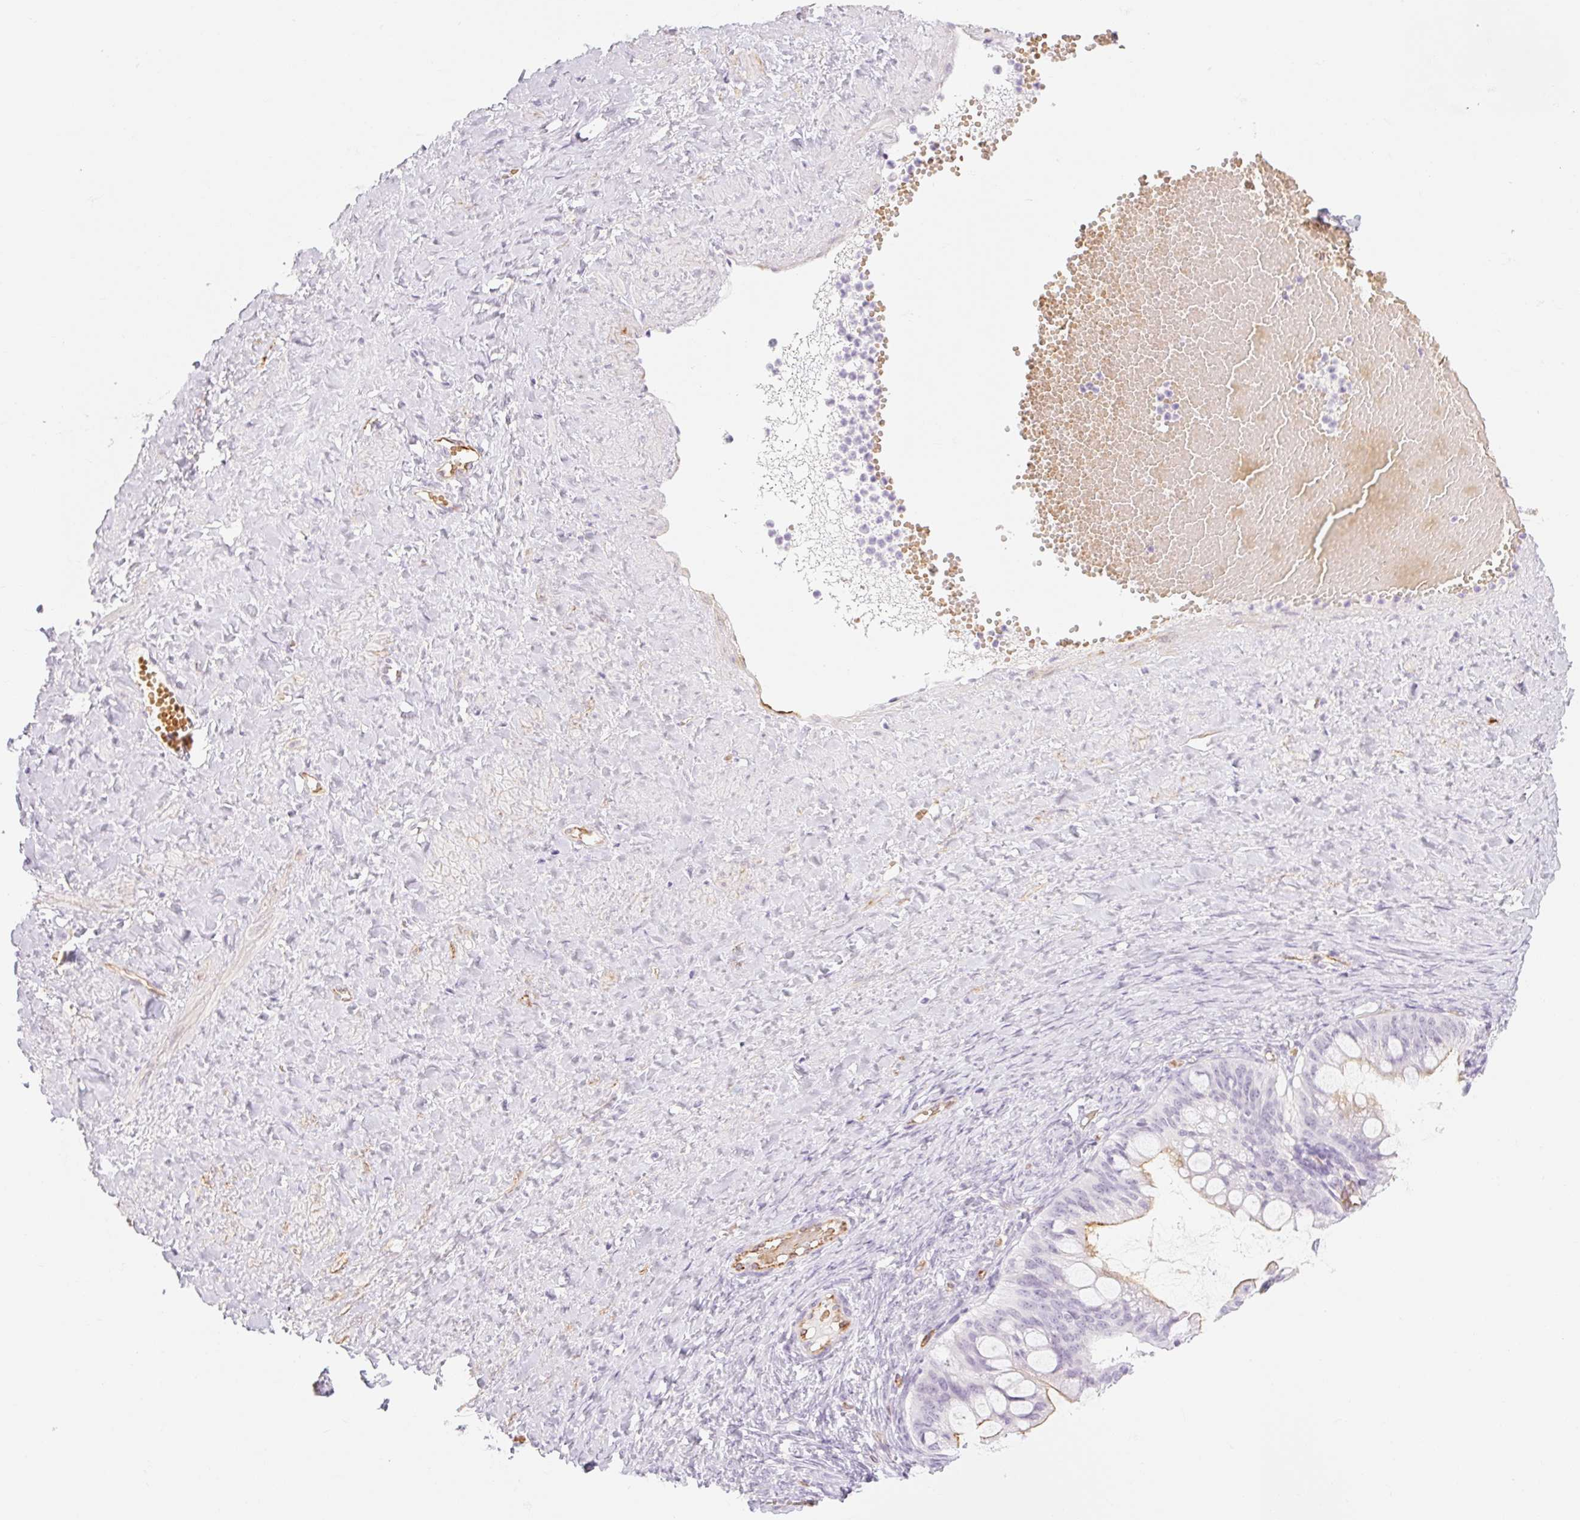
{"staining": {"intensity": "weak", "quantity": "<25%", "location": "cytoplasmic/membranous"}, "tissue": "ovarian cancer", "cell_type": "Tumor cells", "image_type": "cancer", "snomed": [{"axis": "morphology", "description": "Cystadenocarcinoma, mucinous, NOS"}, {"axis": "topography", "description": "Ovary"}], "caption": "Human ovarian cancer (mucinous cystadenocarcinoma) stained for a protein using immunohistochemistry shows no positivity in tumor cells.", "gene": "TAF1L", "patient": {"sex": "female", "age": 73}}